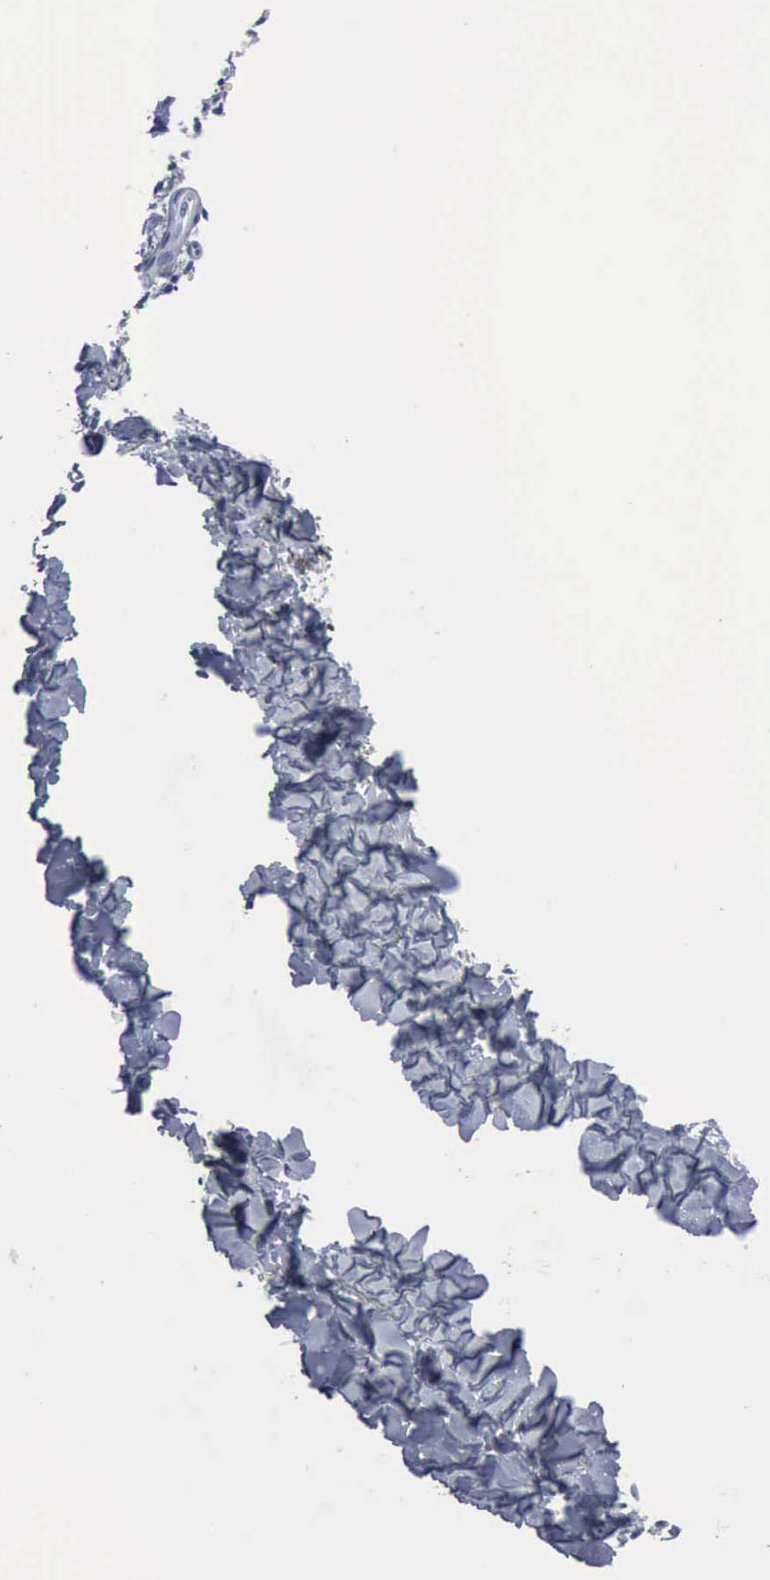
{"staining": {"intensity": "negative", "quantity": "none", "location": "none"}, "tissue": "melanoma", "cell_type": "Tumor cells", "image_type": "cancer", "snomed": [{"axis": "morphology", "description": "Malignant melanoma, NOS"}, {"axis": "topography", "description": "Skin"}], "caption": "This is an immunohistochemistry image of human melanoma. There is no positivity in tumor cells.", "gene": "DMD", "patient": {"sex": "female", "age": 52}}